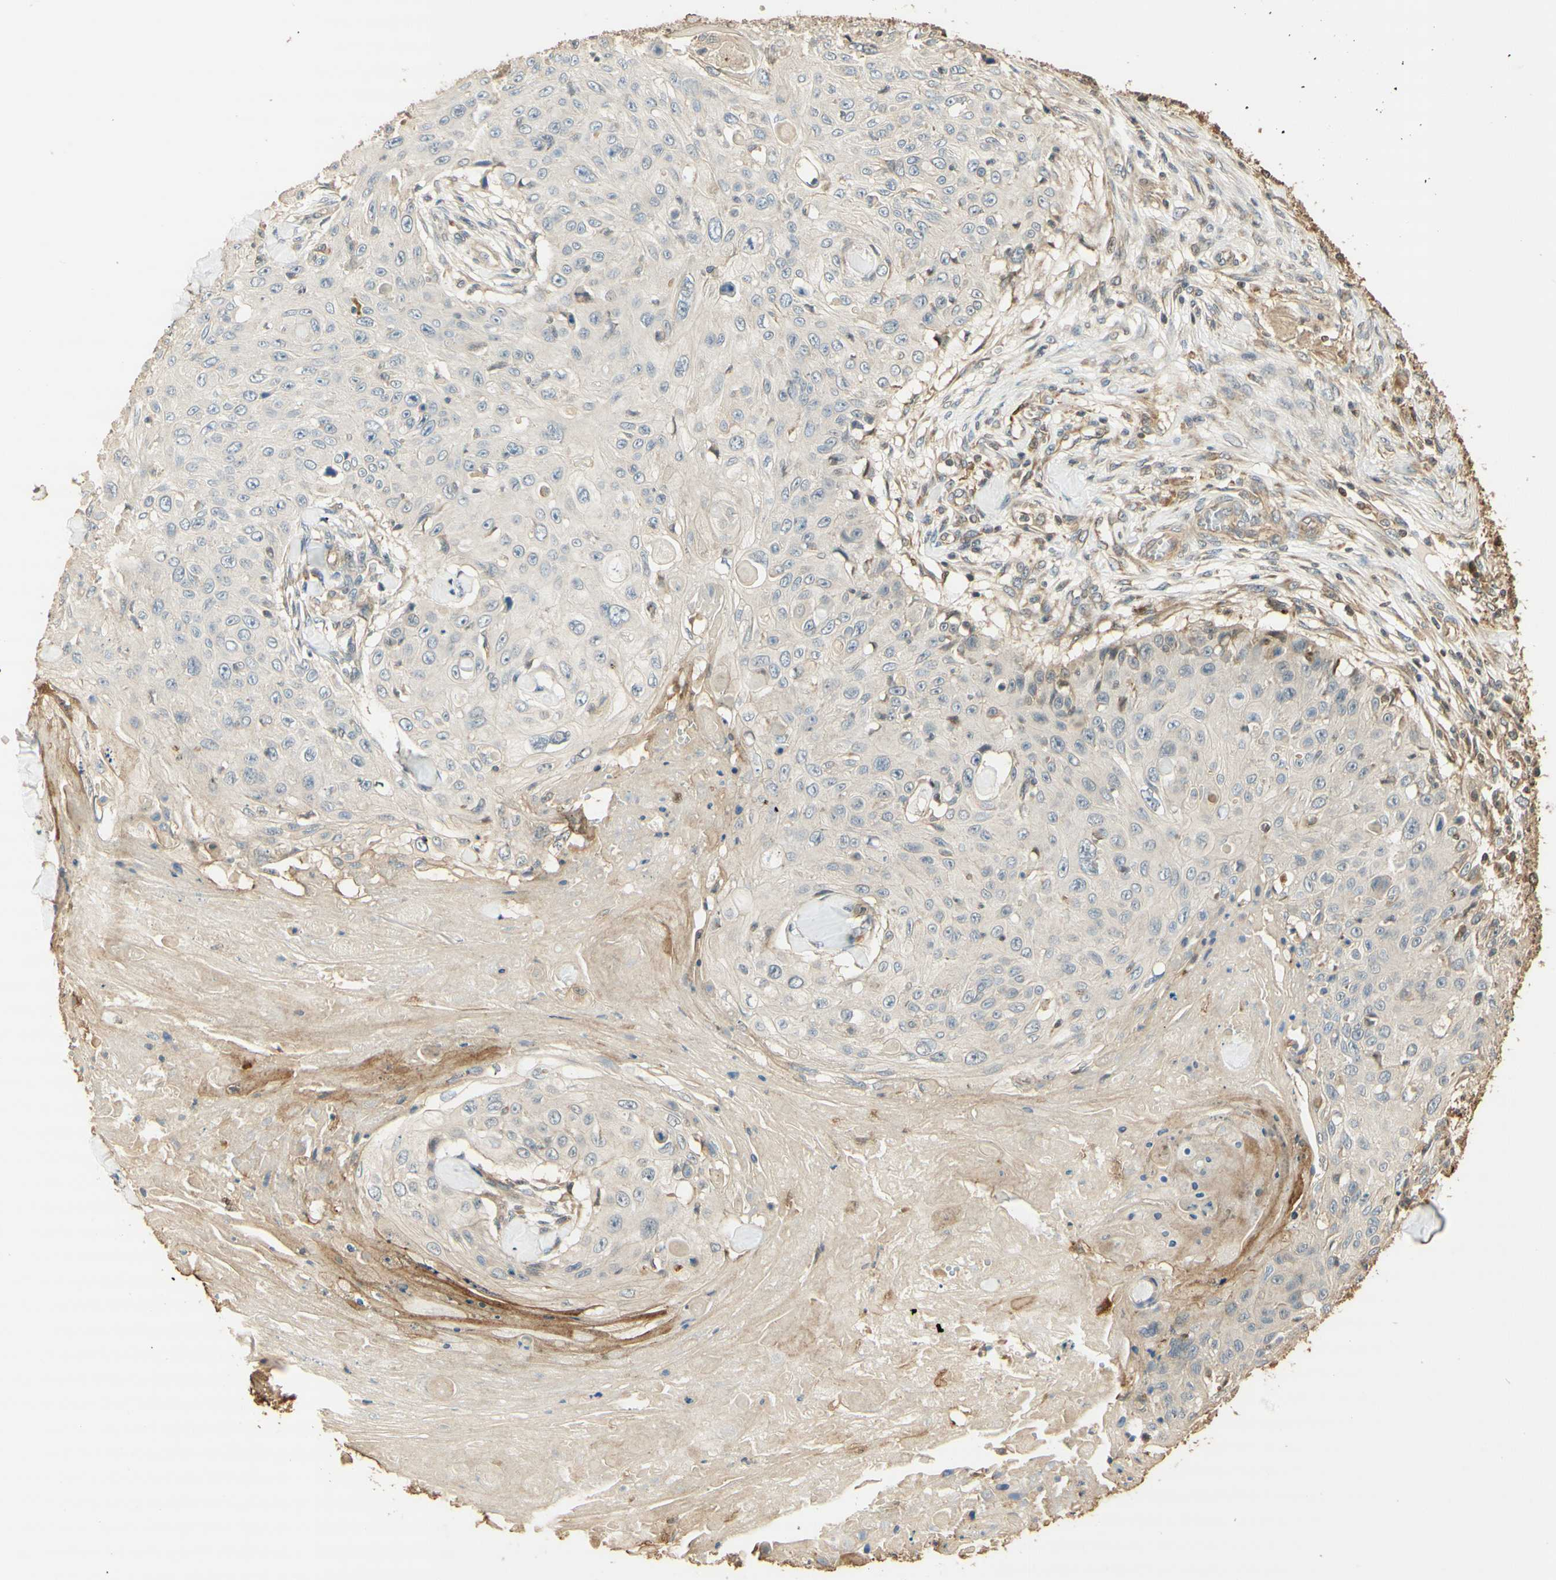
{"staining": {"intensity": "weak", "quantity": "<25%", "location": "cytoplasmic/membranous"}, "tissue": "skin cancer", "cell_type": "Tumor cells", "image_type": "cancer", "snomed": [{"axis": "morphology", "description": "Squamous cell carcinoma, NOS"}, {"axis": "topography", "description": "Skin"}], "caption": "There is no significant positivity in tumor cells of squamous cell carcinoma (skin).", "gene": "AGER", "patient": {"sex": "male", "age": 86}}